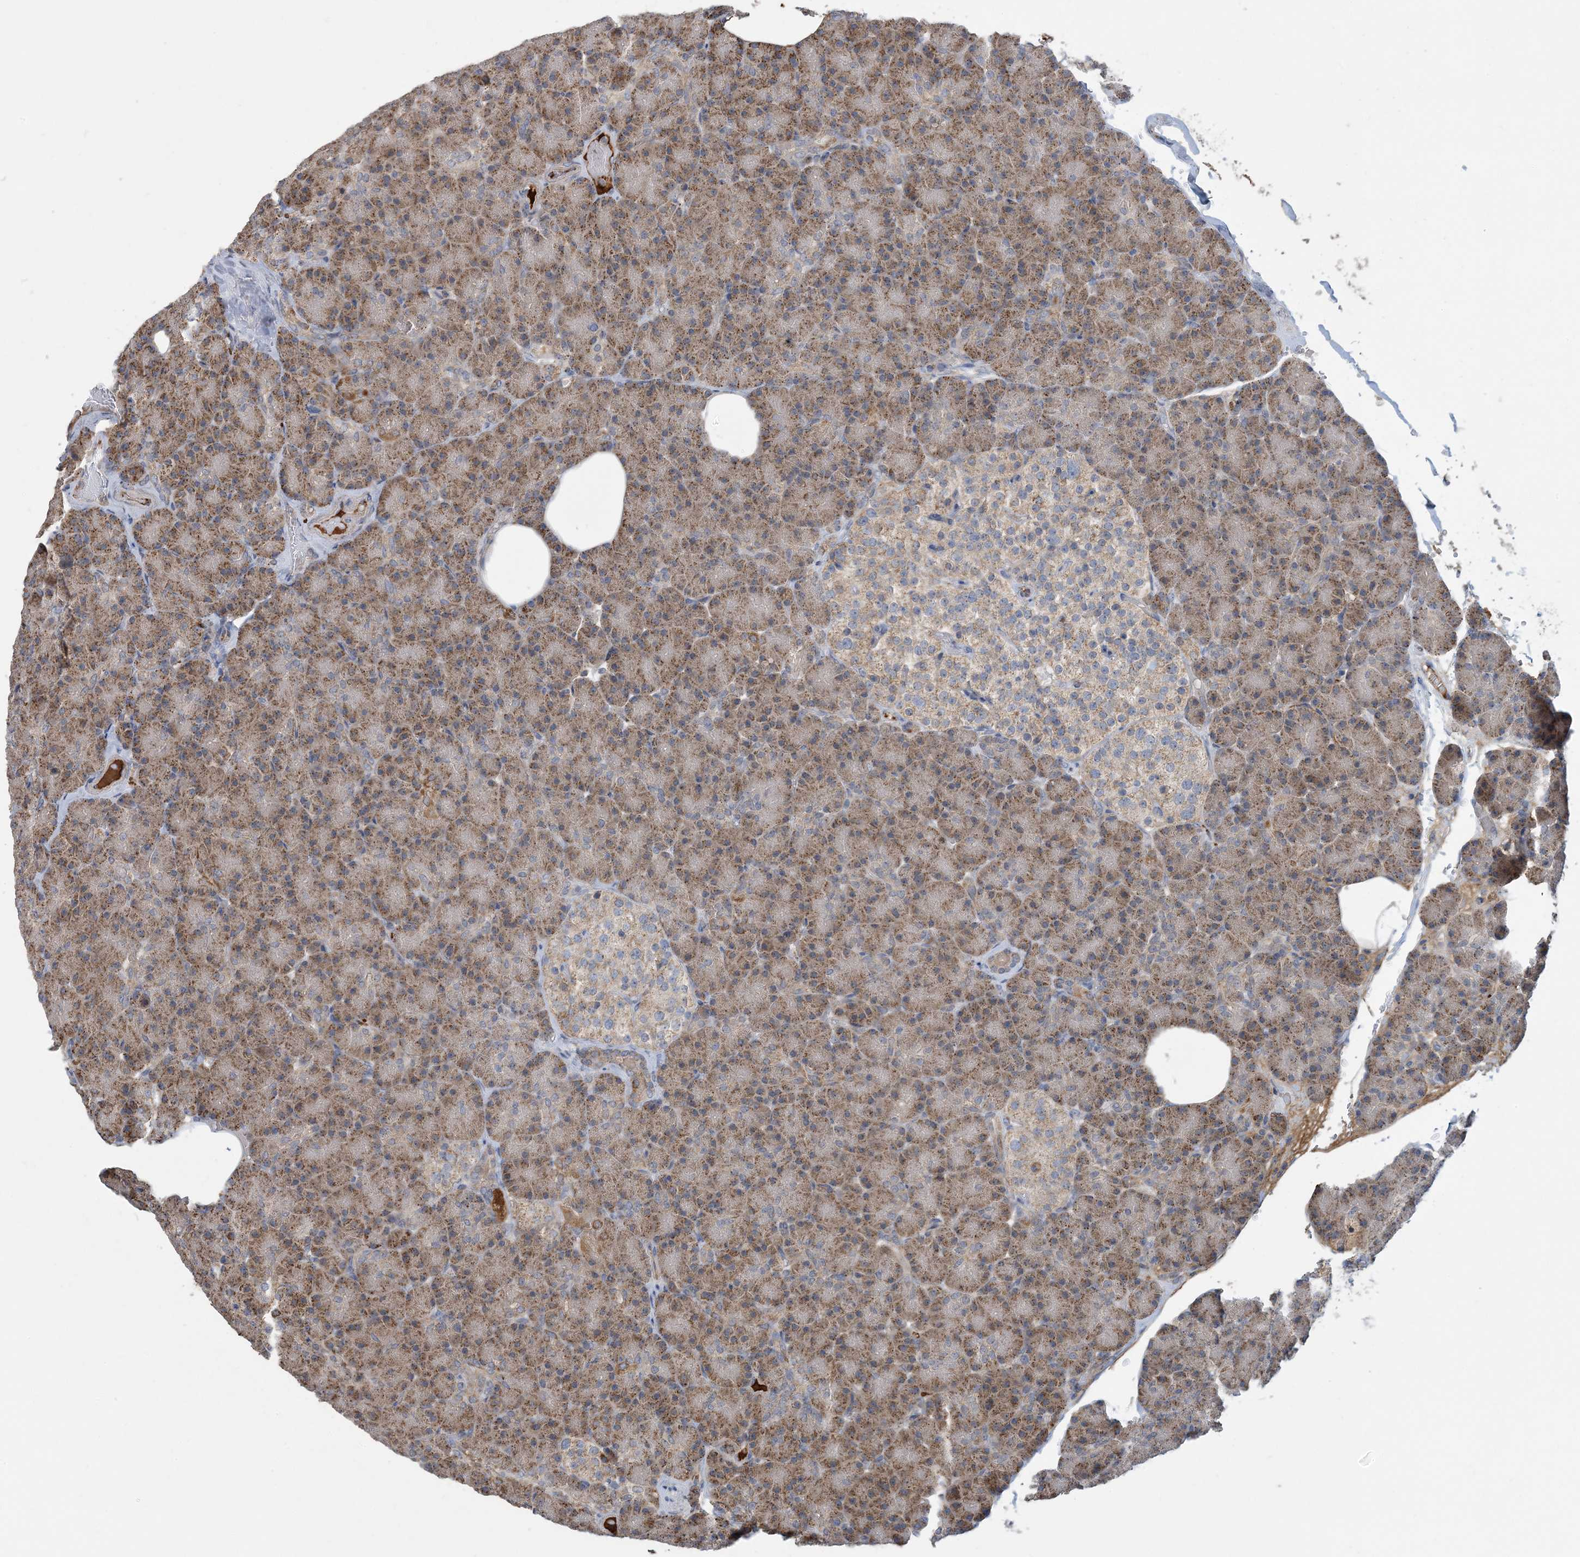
{"staining": {"intensity": "moderate", "quantity": ">75%", "location": "cytoplasmic/membranous"}, "tissue": "pancreas", "cell_type": "Exocrine glandular cells", "image_type": "normal", "snomed": [{"axis": "morphology", "description": "Normal tissue, NOS"}, {"axis": "topography", "description": "Pancreas"}], "caption": "The immunohistochemical stain shows moderate cytoplasmic/membranous staining in exocrine glandular cells of unremarkable pancreas.", "gene": "ECHDC1", "patient": {"sex": "female", "age": 43}}